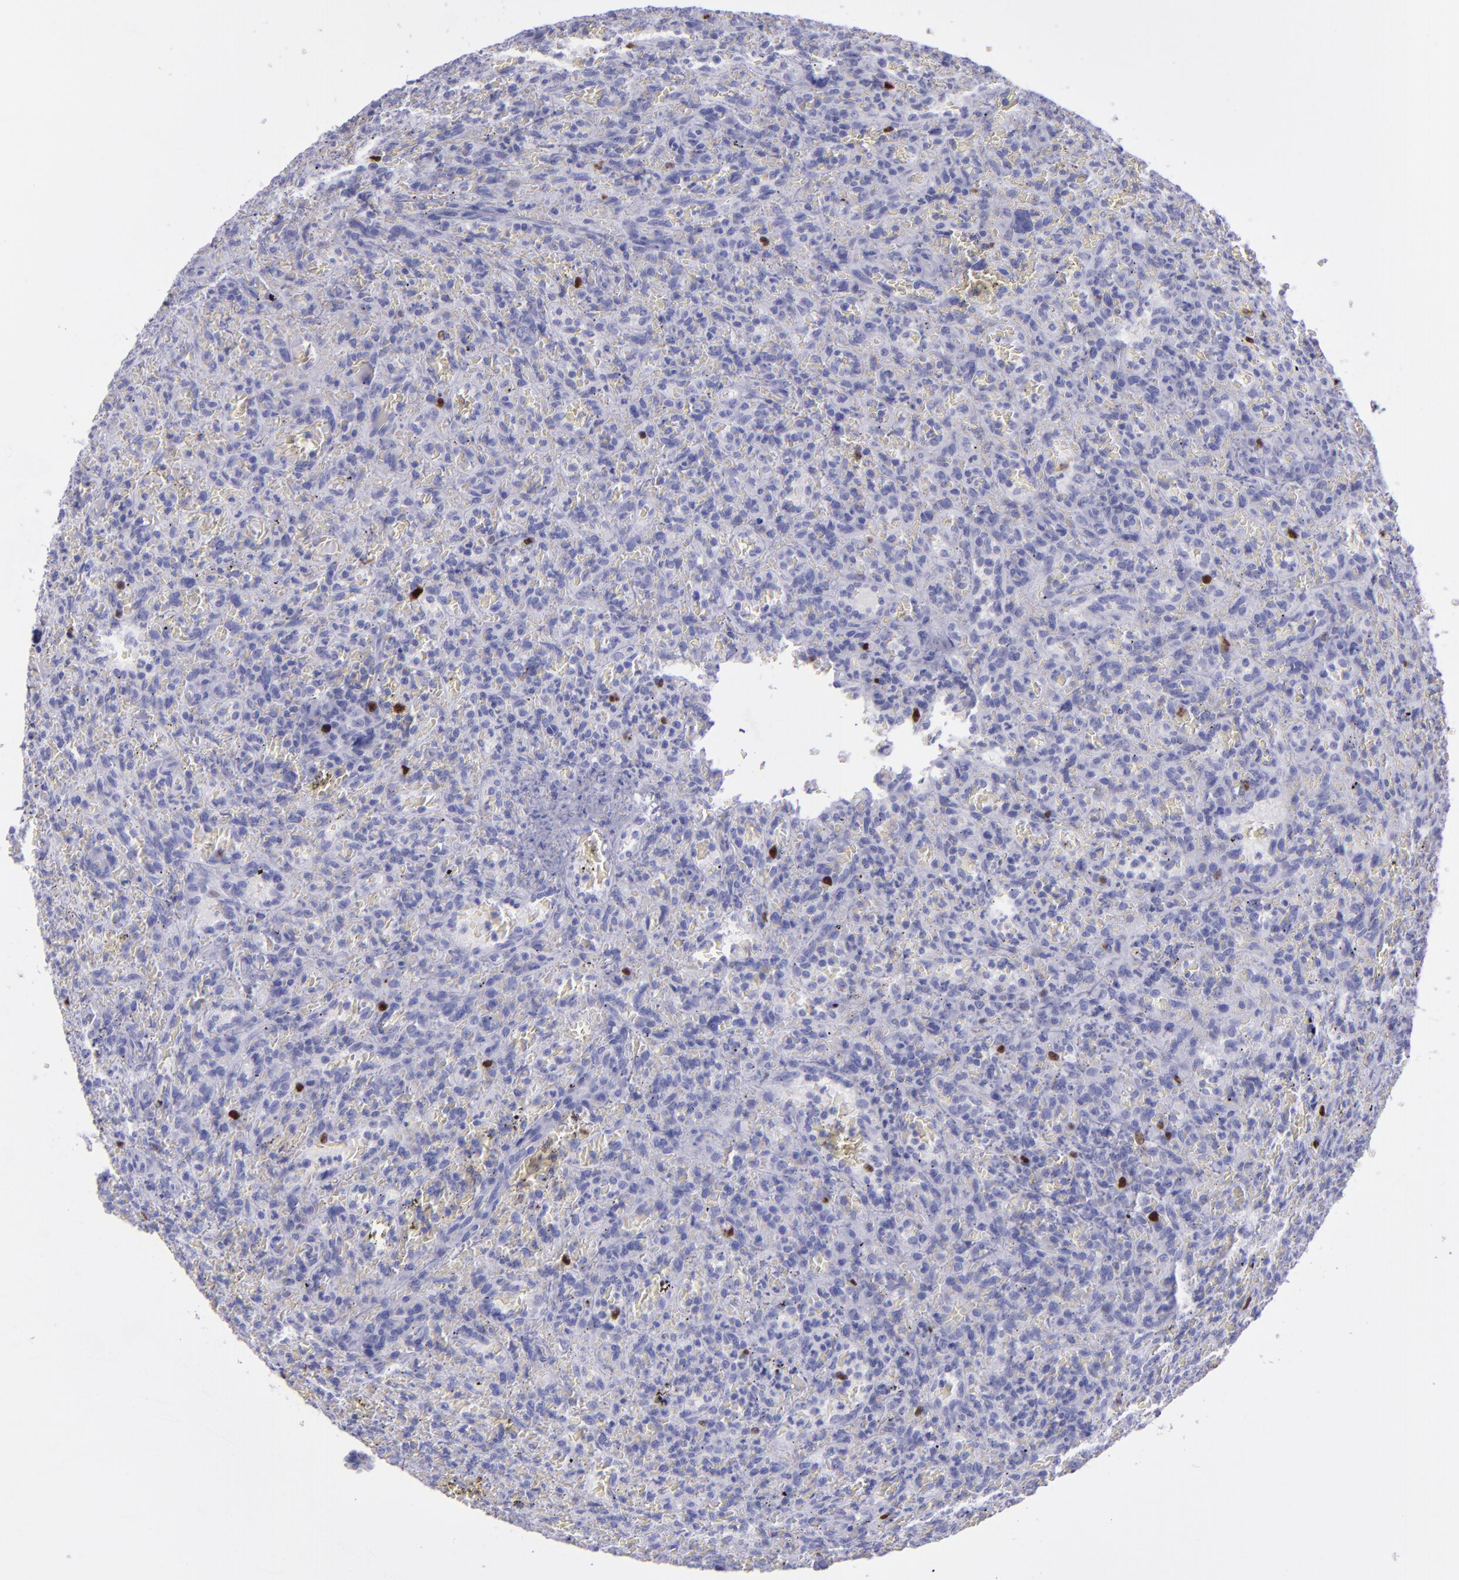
{"staining": {"intensity": "strong", "quantity": "<25%", "location": "nuclear"}, "tissue": "lymphoma", "cell_type": "Tumor cells", "image_type": "cancer", "snomed": [{"axis": "morphology", "description": "Malignant lymphoma, non-Hodgkin's type, Low grade"}, {"axis": "topography", "description": "Spleen"}], "caption": "Immunohistochemical staining of human malignant lymphoma, non-Hodgkin's type (low-grade) exhibits medium levels of strong nuclear expression in approximately <25% of tumor cells. The staining is performed using DAB (3,3'-diaminobenzidine) brown chromogen to label protein expression. The nuclei are counter-stained blue using hematoxylin.", "gene": "TOP2A", "patient": {"sex": "female", "age": 64}}